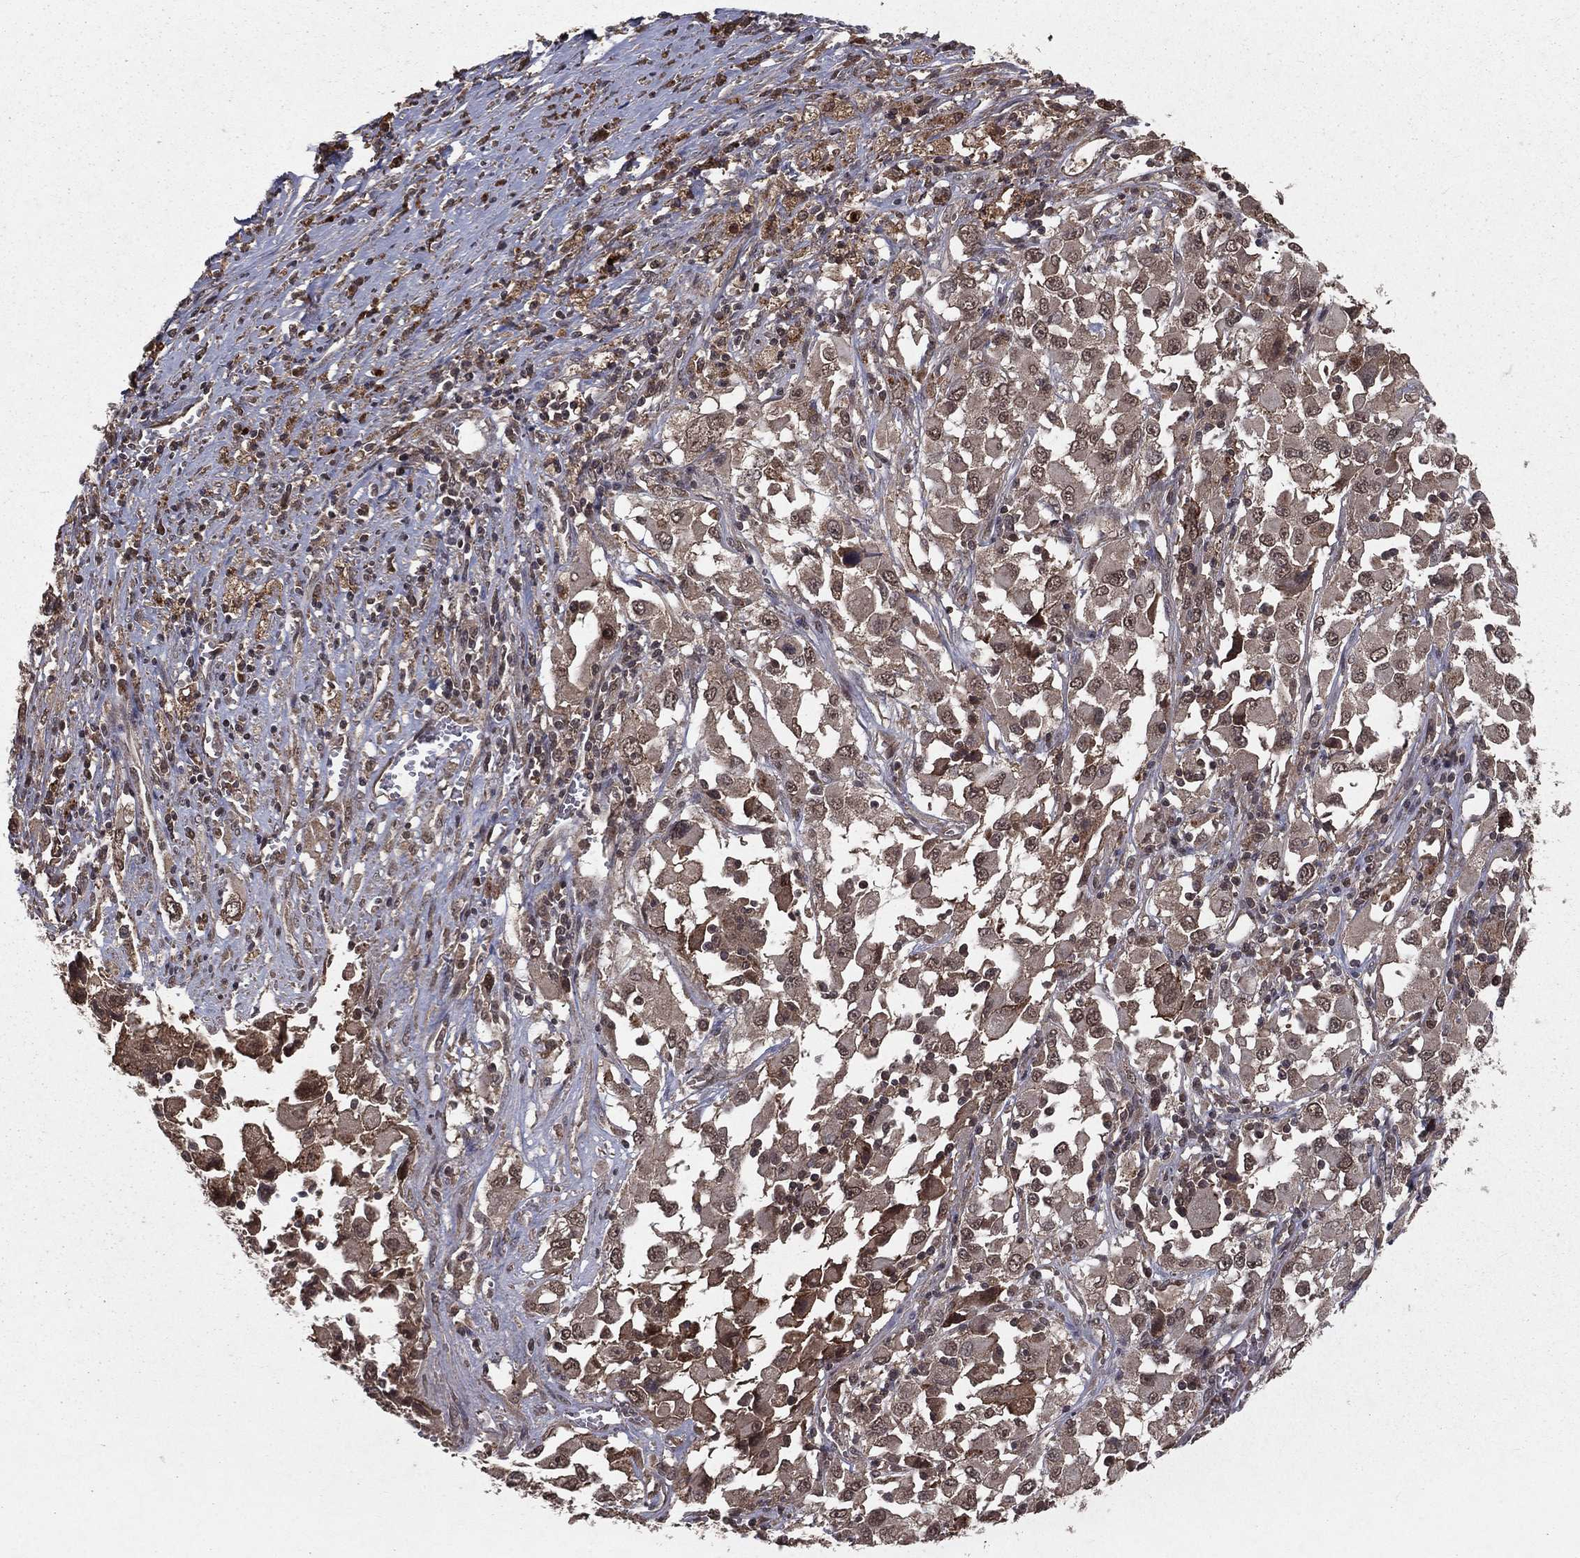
{"staining": {"intensity": "moderate", "quantity": "<25%", "location": "cytoplasmic/membranous"}, "tissue": "melanoma", "cell_type": "Tumor cells", "image_type": "cancer", "snomed": [{"axis": "morphology", "description": "Malignant melanoma, Metastatic site"}, {"axis": "topography", "description": "Soft tissue"}], "caption": "Brown immunohistochemical staining in melanoma exhibits moderate cytoplasmic/membranous staining in approximately <25% of tumor cells.", "gene": "ZDHHC15", "patient": {"sex": "male", "age": 50}}